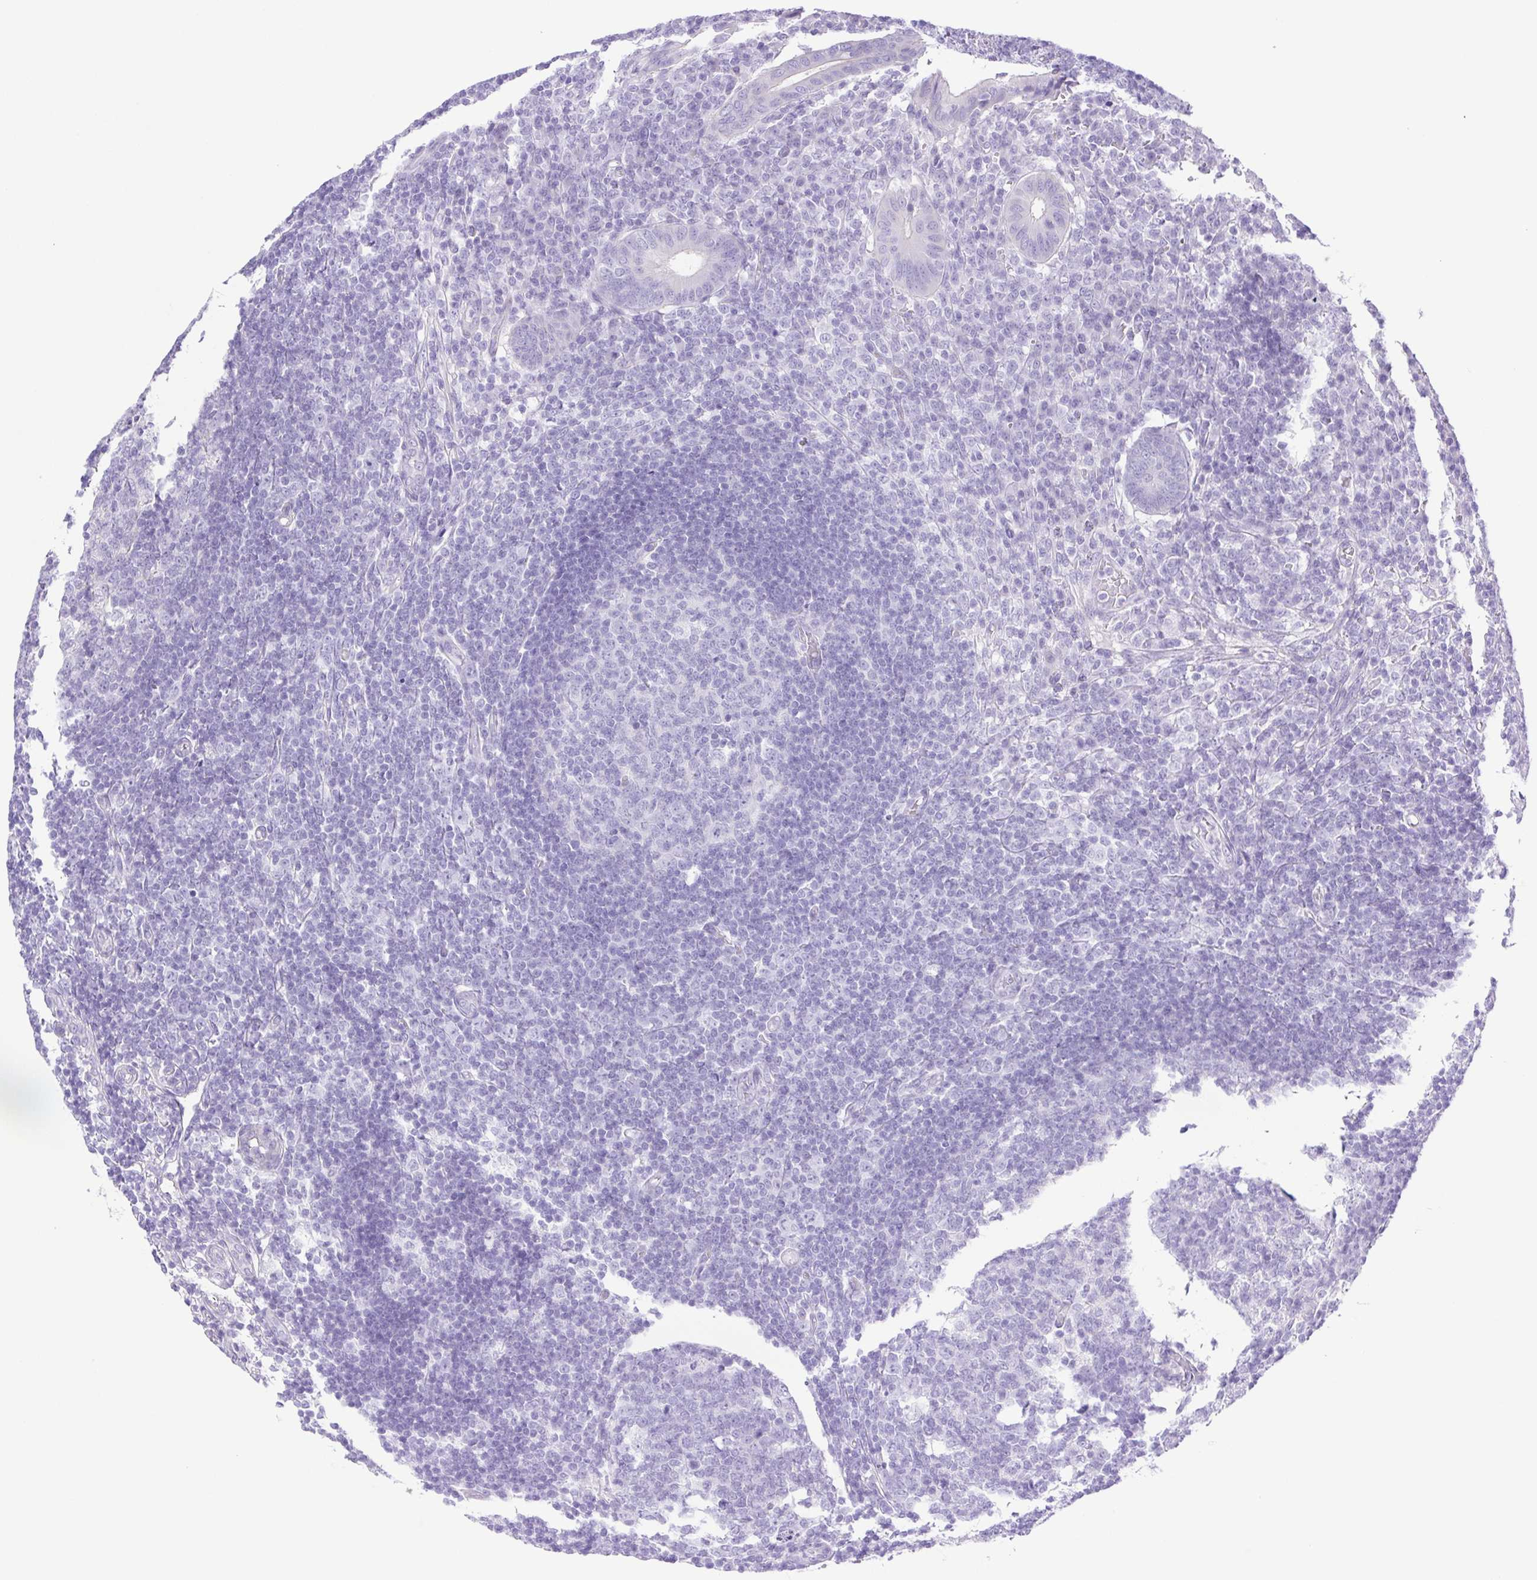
{"staining": {"intensity": "negative", "quantity": "none", "location": "none"}, "tissue": "appendix", "cell_type": "Glandular cells", "image_type": "normal", "snomed": [{"axis": "morphology", "description": "Normal tissue, NOS"}, {"axis": "topography", "description": "Appendix"}], "caption": "IHC micrograph of normal appendix: human appendix stained with DAB shows no significant protein staining in glandular cells.", "gene": "CDSN", "patient": {"sex": "male", "age": 18}}